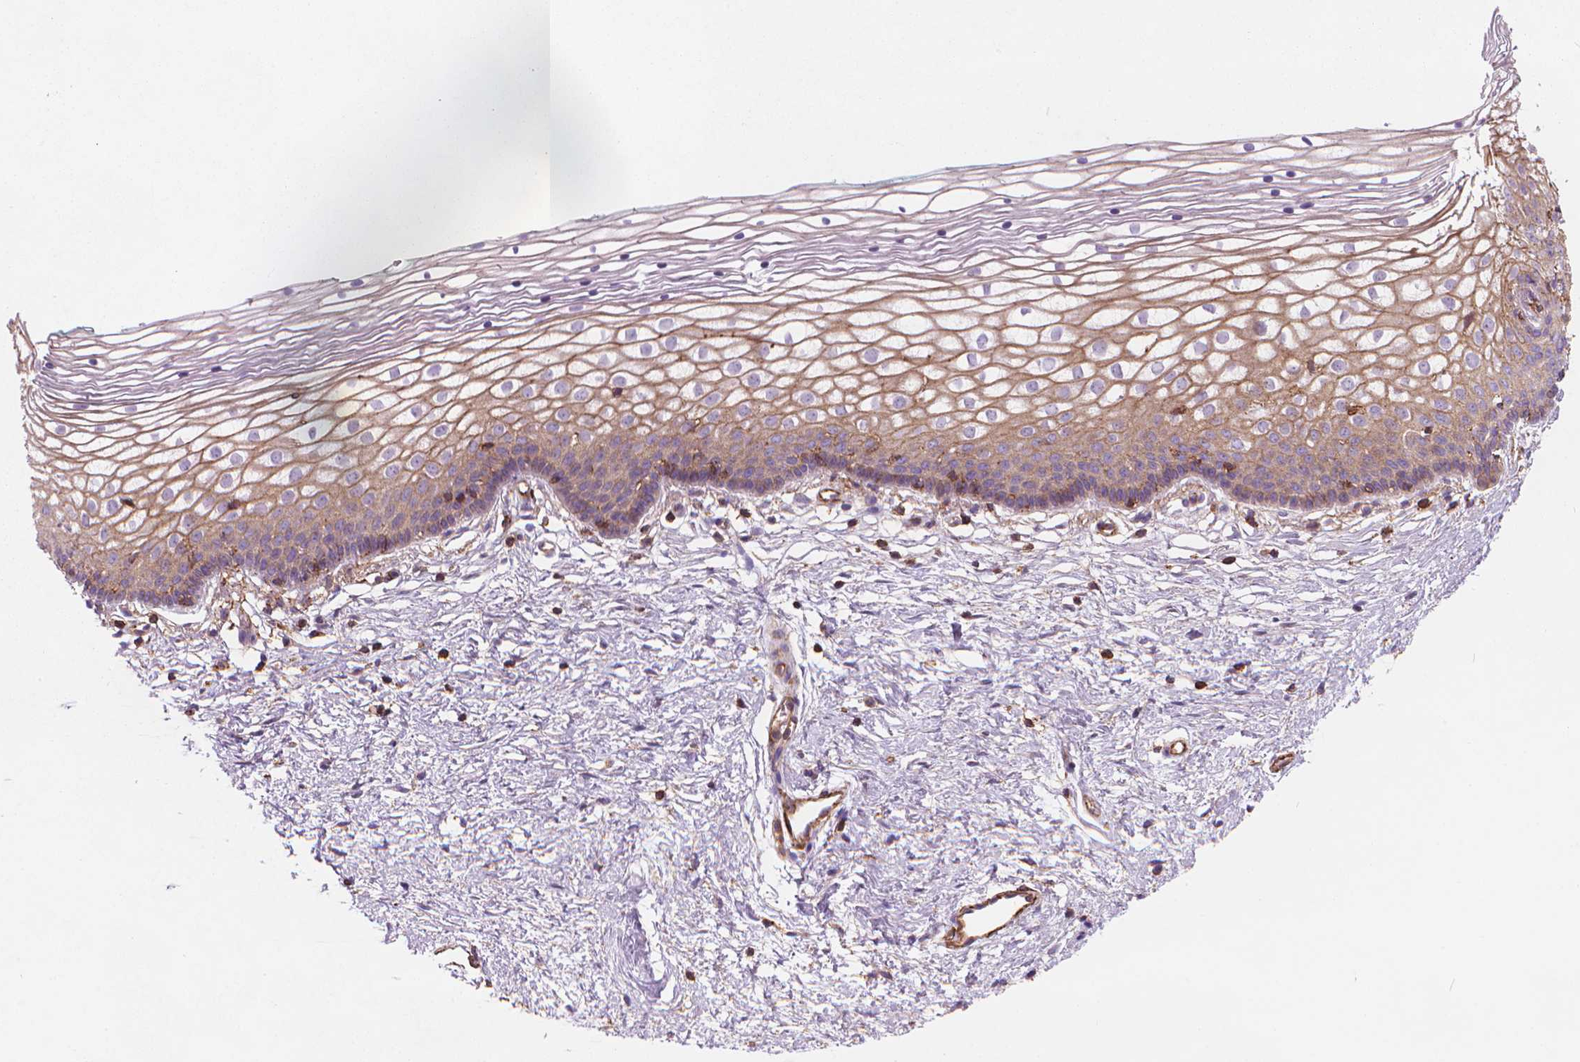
{"staining": {"intensity": "moderate", "quantity": "<25%", "location": "cytoplasmic/membranous"}, "tissue": "vagina", "cell_type": "Squamous epithelial cells", "image_type": "normal", "snomed": [{"axis": "morphology", "description": "Normal tissue, NOS"}, {"axis": "topography", "description": "Vagina"}], "caption": "Moderate cytoplasmic/membranous expression is seen in approximately <25% of squamous epithelial cells in benign vagina. Nuclei are stained in blue.", "gene": "PATJ", "patient": {"sex": "female", "age": 36}}